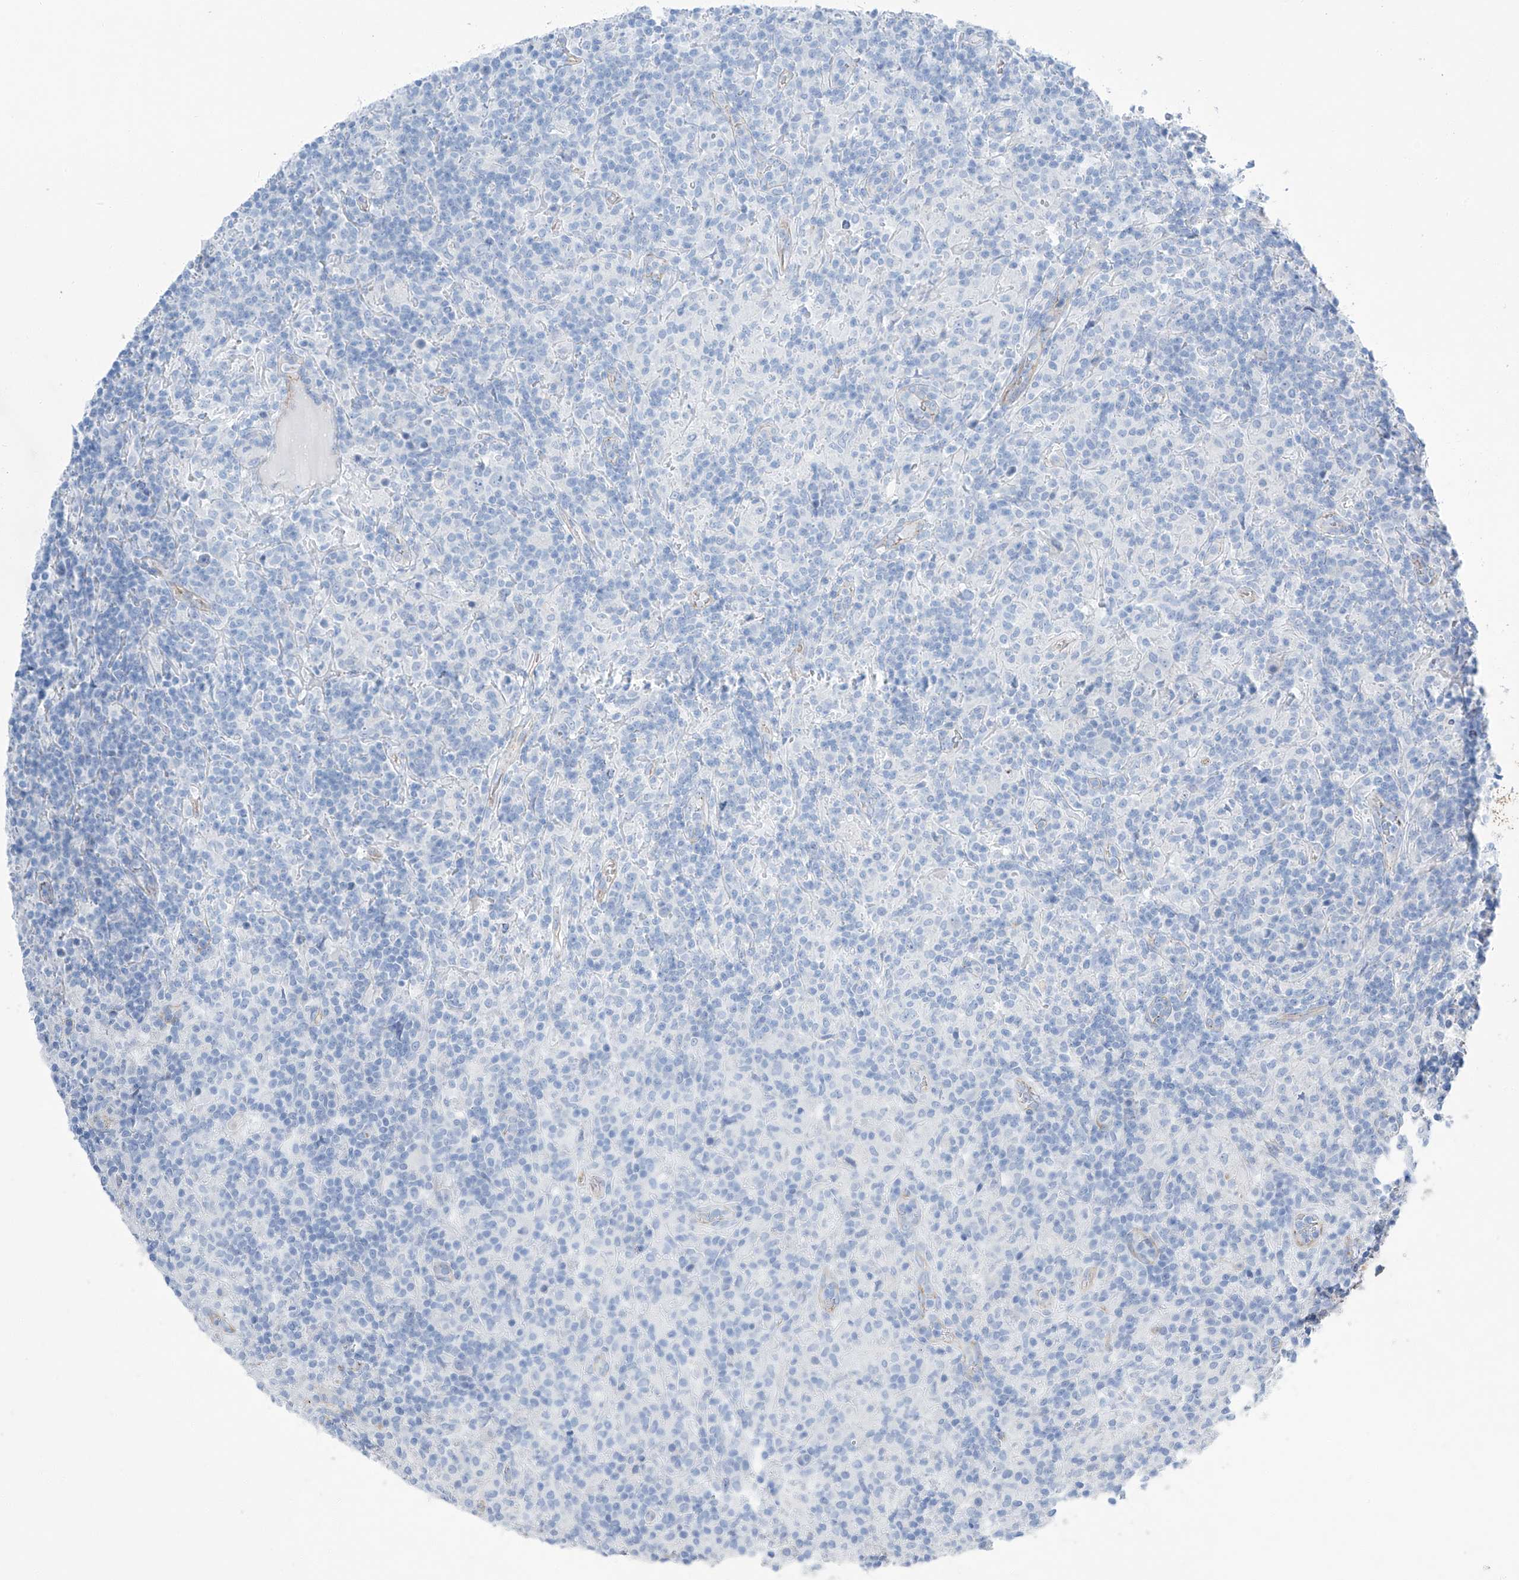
{"staining": {"intensity": "negative", "quantity": "none", "location": "none"}, "tissue": "lymphoma", "cell_type": "Tumor cells", "image_type": "cancer", "snomed": [{"axis": "morphology", "description": "Hodgkin's disease, NOS"}, {"axis": "topography", "description": "Lymph node"}], "caption": "There is no significant positivity in tumor cells of Hodgkin's disease.", "gene": "MAGI1", "patient": {"sex": "male", "age": 70}}